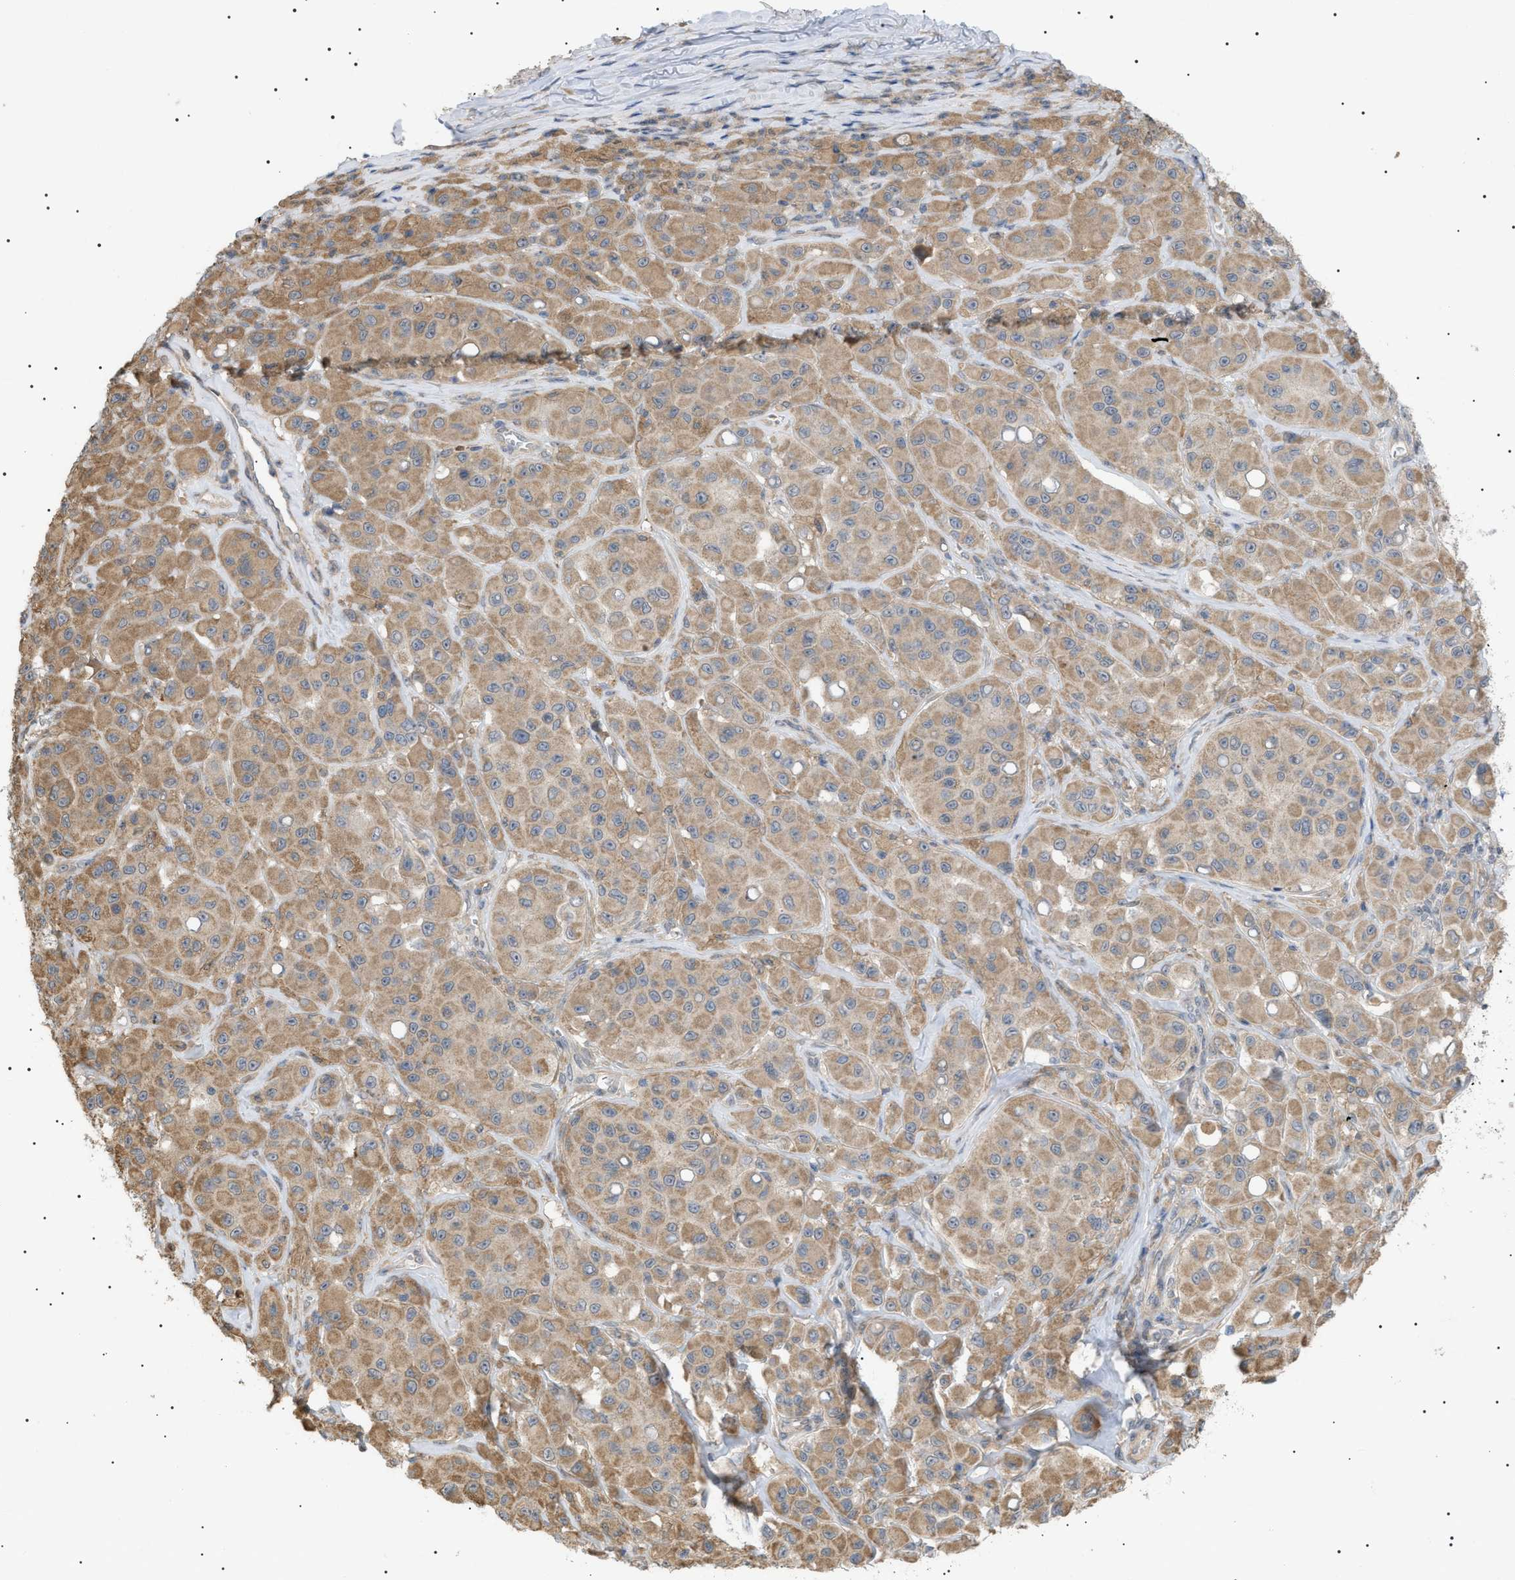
{"staining": {"intensity": "weak", "quantity": ">75%", "location": "cytoplasmic/membranous"}, "tissue": "melanoma", "cell_type": "Tumor cells", "image_type": "cancer", "snomed": [{"axis": "morphology", "description": "Malignant melanoma, NOS"}, {"axis": "topography", "description": "Skin"}], "caption": "This is an image of immunohistochemistry staining of melanoma, which shows weak staining in the cytoplasmic/membranous of tumor cells.", "gene": "IRS2", "patient": {"sex": "male", "age": 84}}